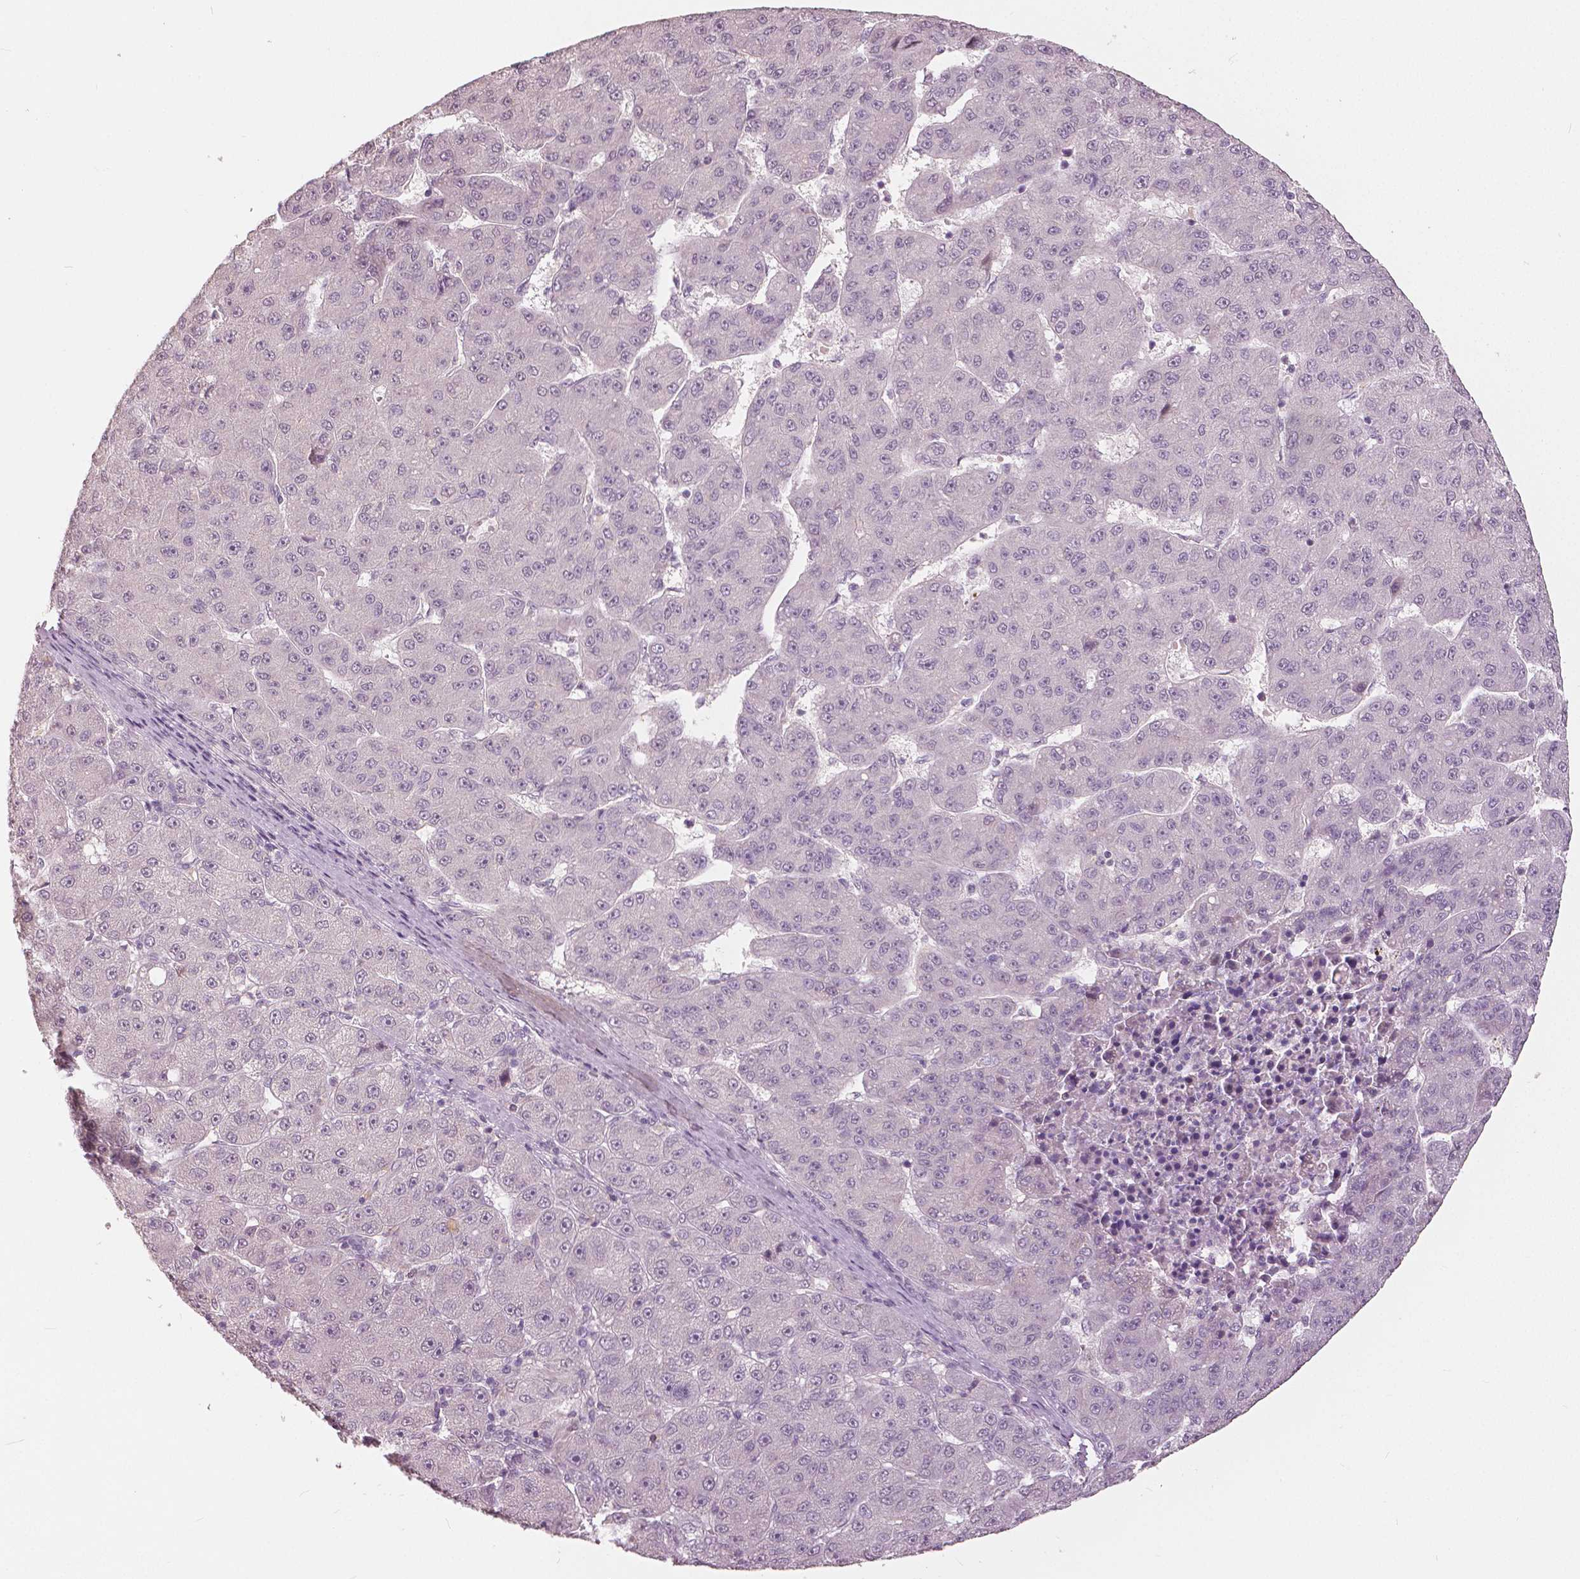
{"staining": {"intensity": "negative", "quantity": "none", "location": "none"}, "tissue": "liver cancer", "cell_type": "Tumor cells", "image_type": "cancer", "snomed": [{"axis": "morphology", "description": "Carcinoma, Hepatocellular, NOS"}, {"axis": "topography", "description": "Liver"}], "caption": "This is an IHC image of human liver cancer (hepatocellular carcinoma). There is no expression in tumor cells.", "gene": "NANOG", "patient": {"sex": "male", "age": 67}}